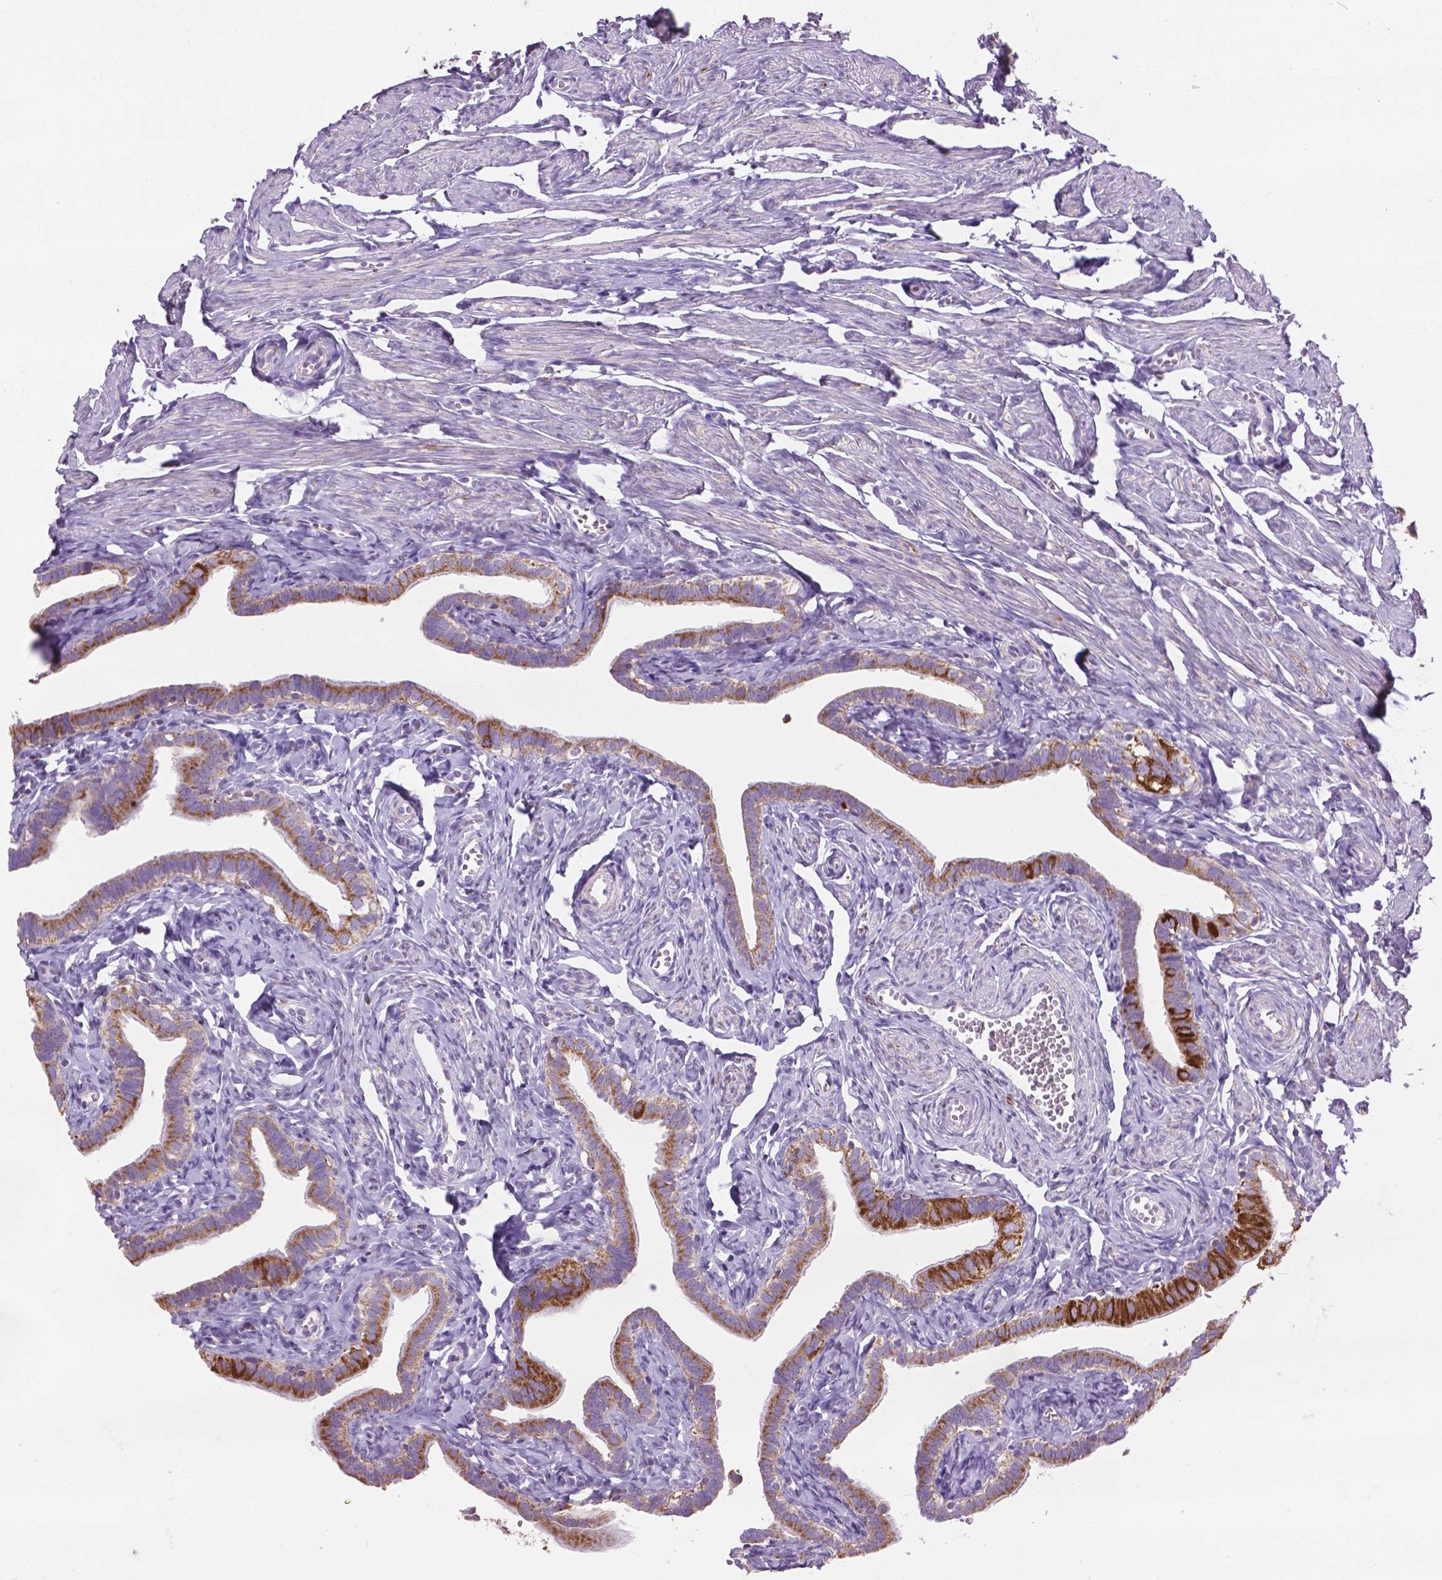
{"staining": {"intensity": "moderate", "quantity": ">75%", "location": "cytoplasmic/membranous"}, "tissue": "fallopian tube", "cell_type": "Glandular cells", "image_type": "normal", "snomed": [{"axis": "morphology", "description": "Normal tissue, NOS"}, {"axis": "topography", "description": "Fallopian tube"}], "caption": "Immunohistochemical staining of benign human fallopian tube exhibits >75% levels of moderate cytoplasmic/membranous protein staining in about >75% of glandular cells.", "gene": "VDAC1", "patient": {"sex": "female", "age": 41}}